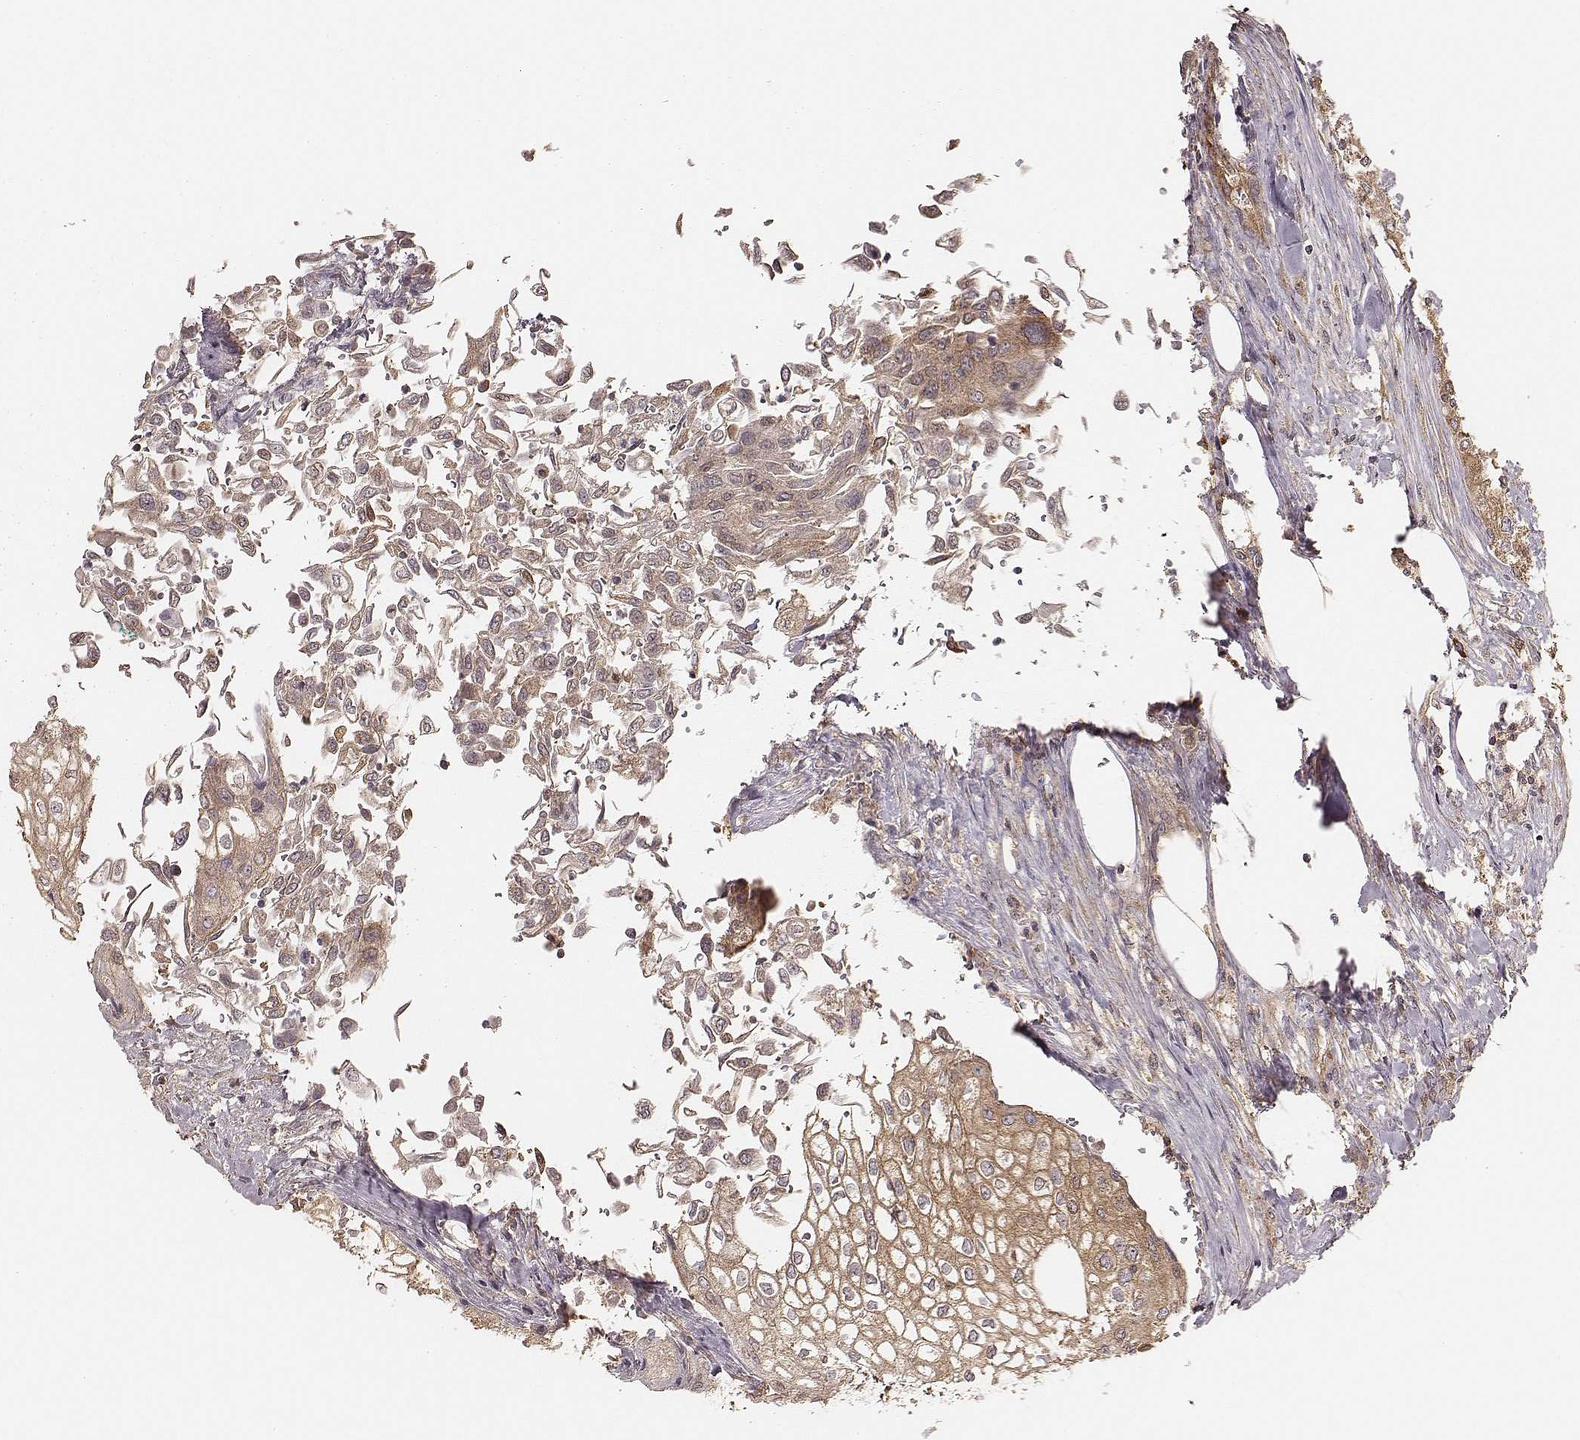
{"staining": {"intensity": "moderate", "quantity": ">75%", "location": "cytoplasmic/membranous"}, "tissue": "urothelial cancer", "cell_type": "Tumor cells", "image_type": "cancer", "snomed": [{"axis": "morphology", "description": "Urothelial carcinoma, High grade"}, {"axis": "topography", "description": "Urinary bladder"}], "caption": "Immunohistochemistry (IHC) of urothelial cancer reveals medium levels of moderate cytoplasmic/membranous positivity in about >75% of tumor cells.", "gene": "CARS1", "patient": {"sex": "male", "age": 62}}